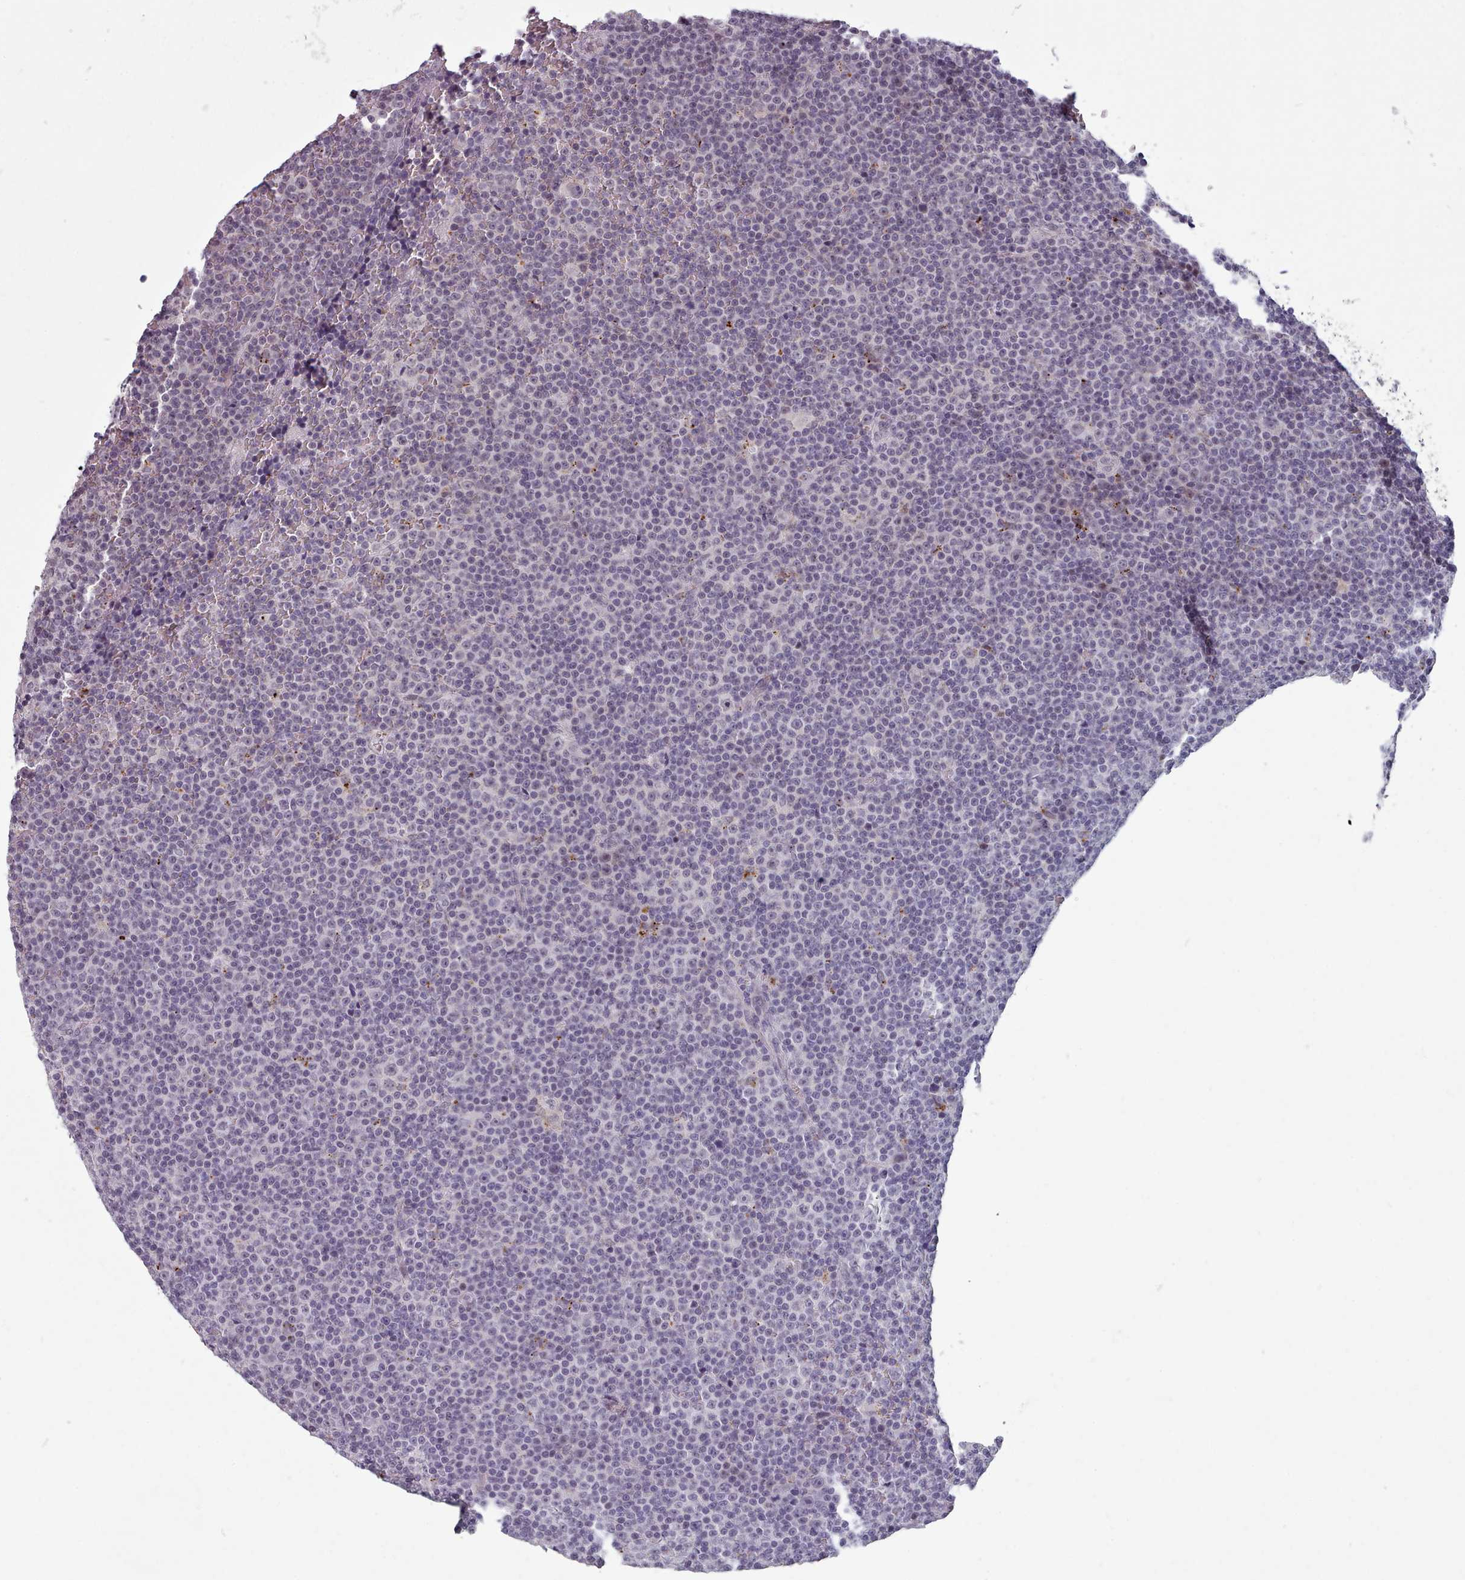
{"staining": {"intensity": "negative", "quantity": "none", "location": "none"}, "tissue": "lymphoma", "cell_type": "Tumor cells", "image_type": "cancer", "snomed": [{"axis": "morphology", "description": "Malignant lymphoma, non-Hodgkin's type, Low grade"}, {"axis": "topography", "description": "Lymph node"}], "caption": "A photomicrograph of human lymphoma is negative for staining in tumor cells.", "gene": "PBX4", "patient": {"sex": "female", "age": 67}}